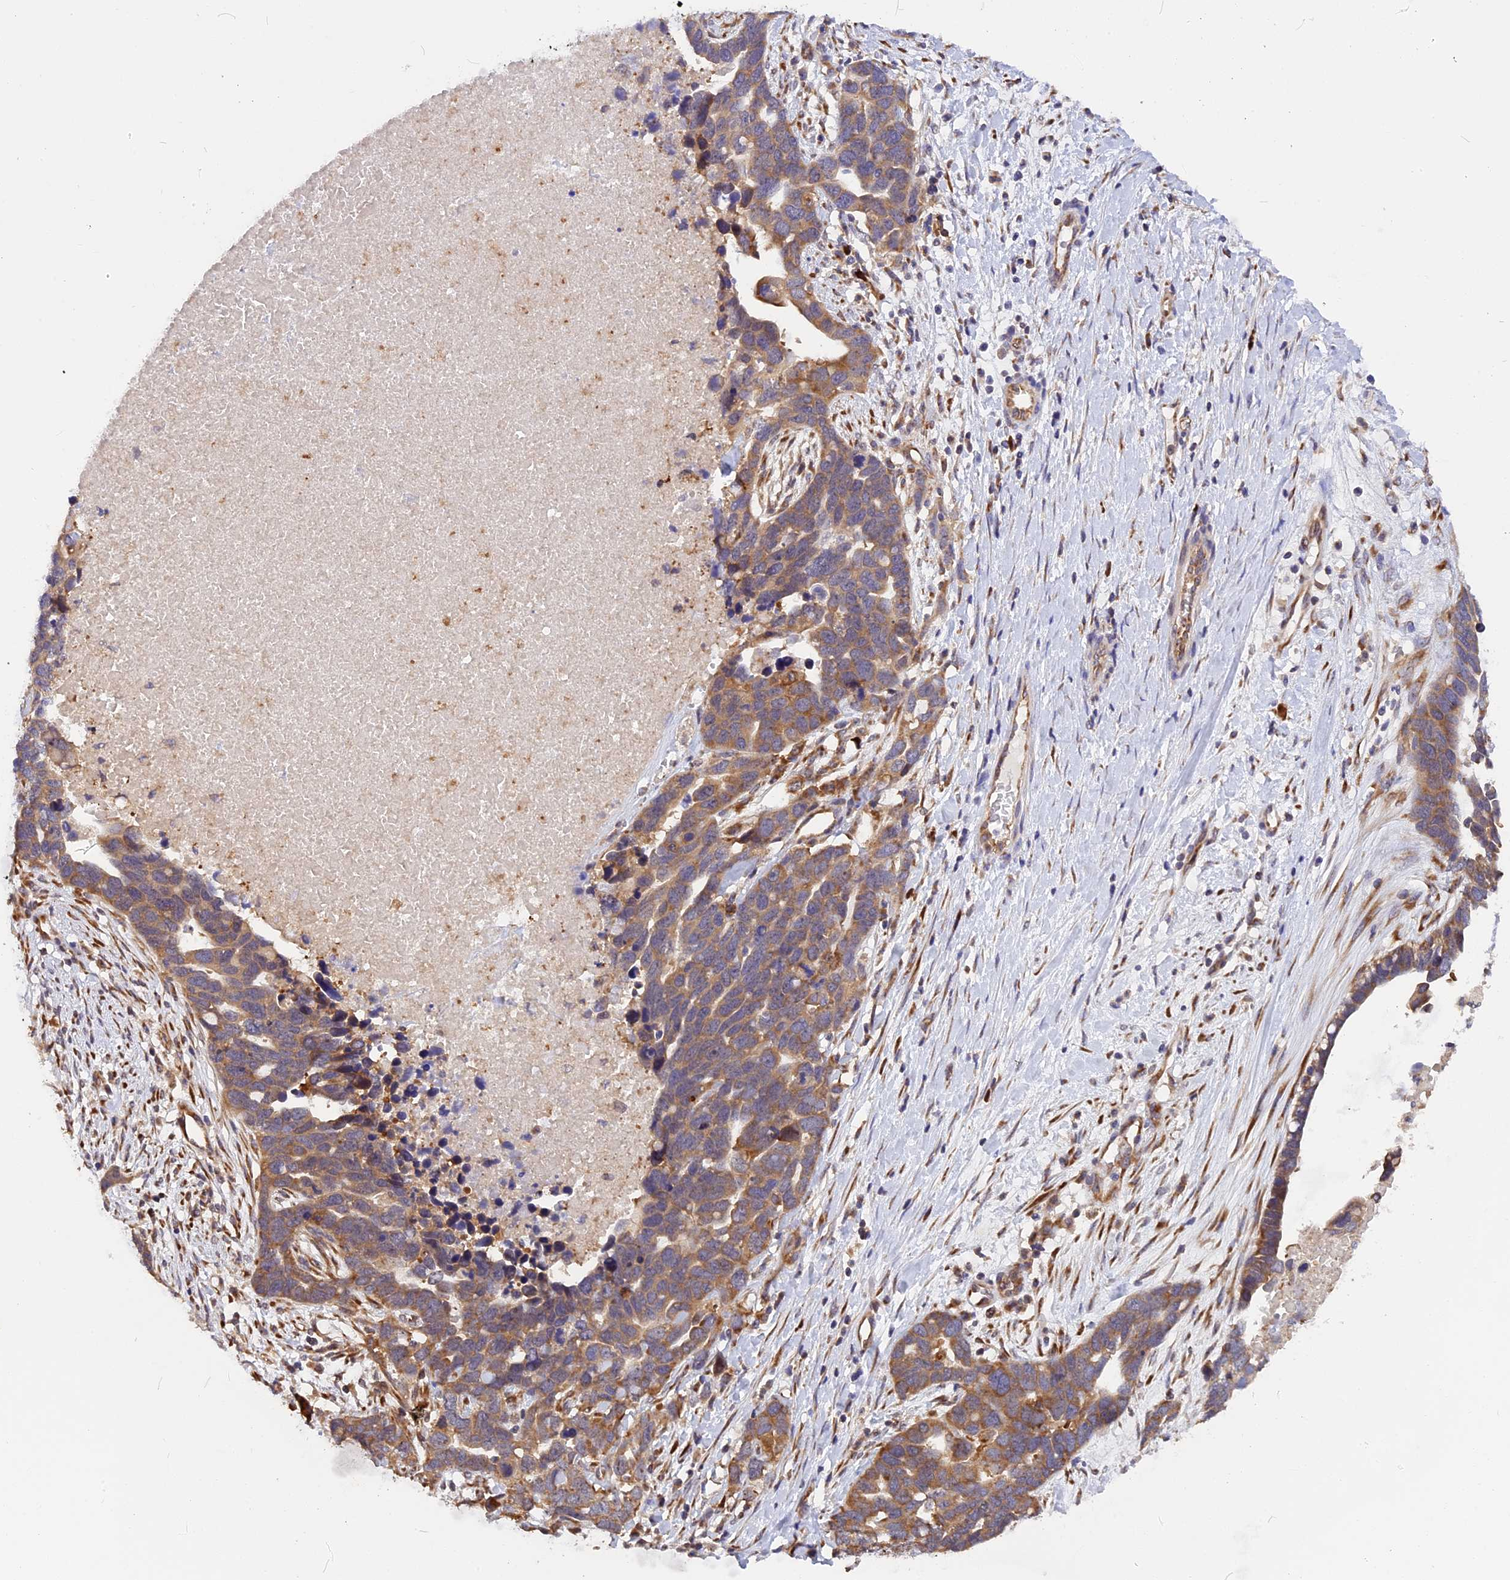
{"staining": {"intensity": "moderate", "quantity": ">75%", "location": "cytoplasmic/membranous"}, "tissue": "ovarian cancer", "cell_type": "Tumor cells", "image_type": "cancer", "snomed": [{"axis": "morphology", "description": "Cystadenocarcinoma, serous, NOS"}, {"axis": "topography", "description": "Ovary"}], "caption": "A brown stain labels moderate cytoplasmic/membranous expression of a protein in human ovarian serous cystadenocarcinoma tumor cells. The protein of interest is shown in brown color, while the nuclei are stained blue.", "gene": "GNPTAB", "patient": {"sex": "female", "age": 54}}